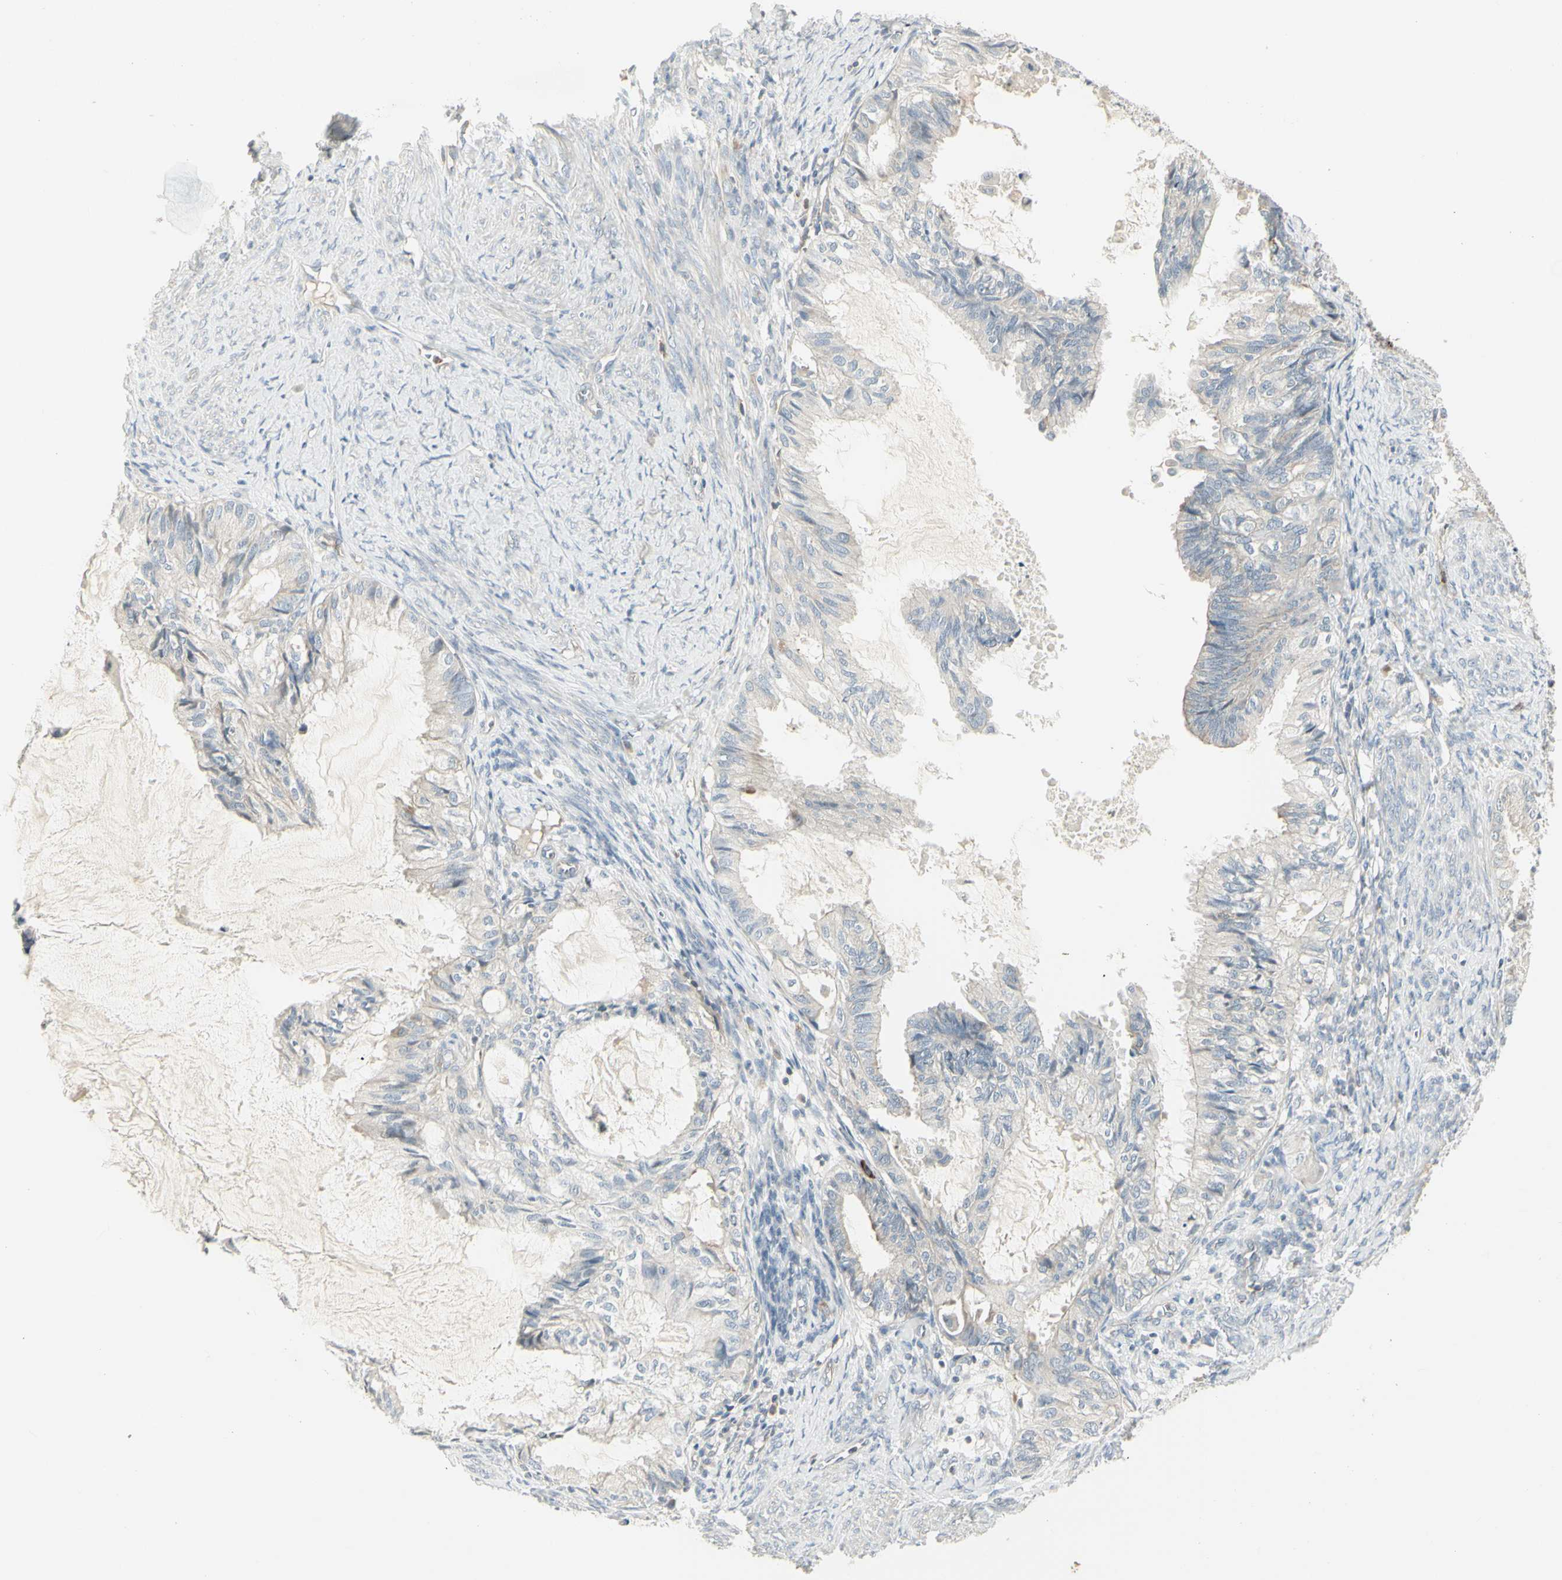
{"staining": {"intensity": "moderate", "quantity": "<25%", "location": "cytoplasmic/membranous"}, "tissue": "cervical cancer", "cell_type": "Tumor cells", "image_type": "cancer", "snomed": [{"axis": "morphology", "description": "Normal tissue, NOS"}, {"axis": "morphology", "description": "Adenocarcinoma, NOS"}, {"axis": "topography", "description": "Cervix"}, {"axis": "topography", "description": "Endometrium"}], "caption": "Immunohistochemistry staining of cervical cancer, which demonstrates low levels of moderate cytoplasmic/membranous positivity in about <25% of tumor cells indicating moderate cytoplasmic/membranous protein staining. The staining was performed using DAB (3,3'-diaminobenzidine) (brown) for protein detection and nuclei were counterstained in hematoxylin (blue).", "gene": "CCNB2", "patient": {"sex": "female", "age": 86}}